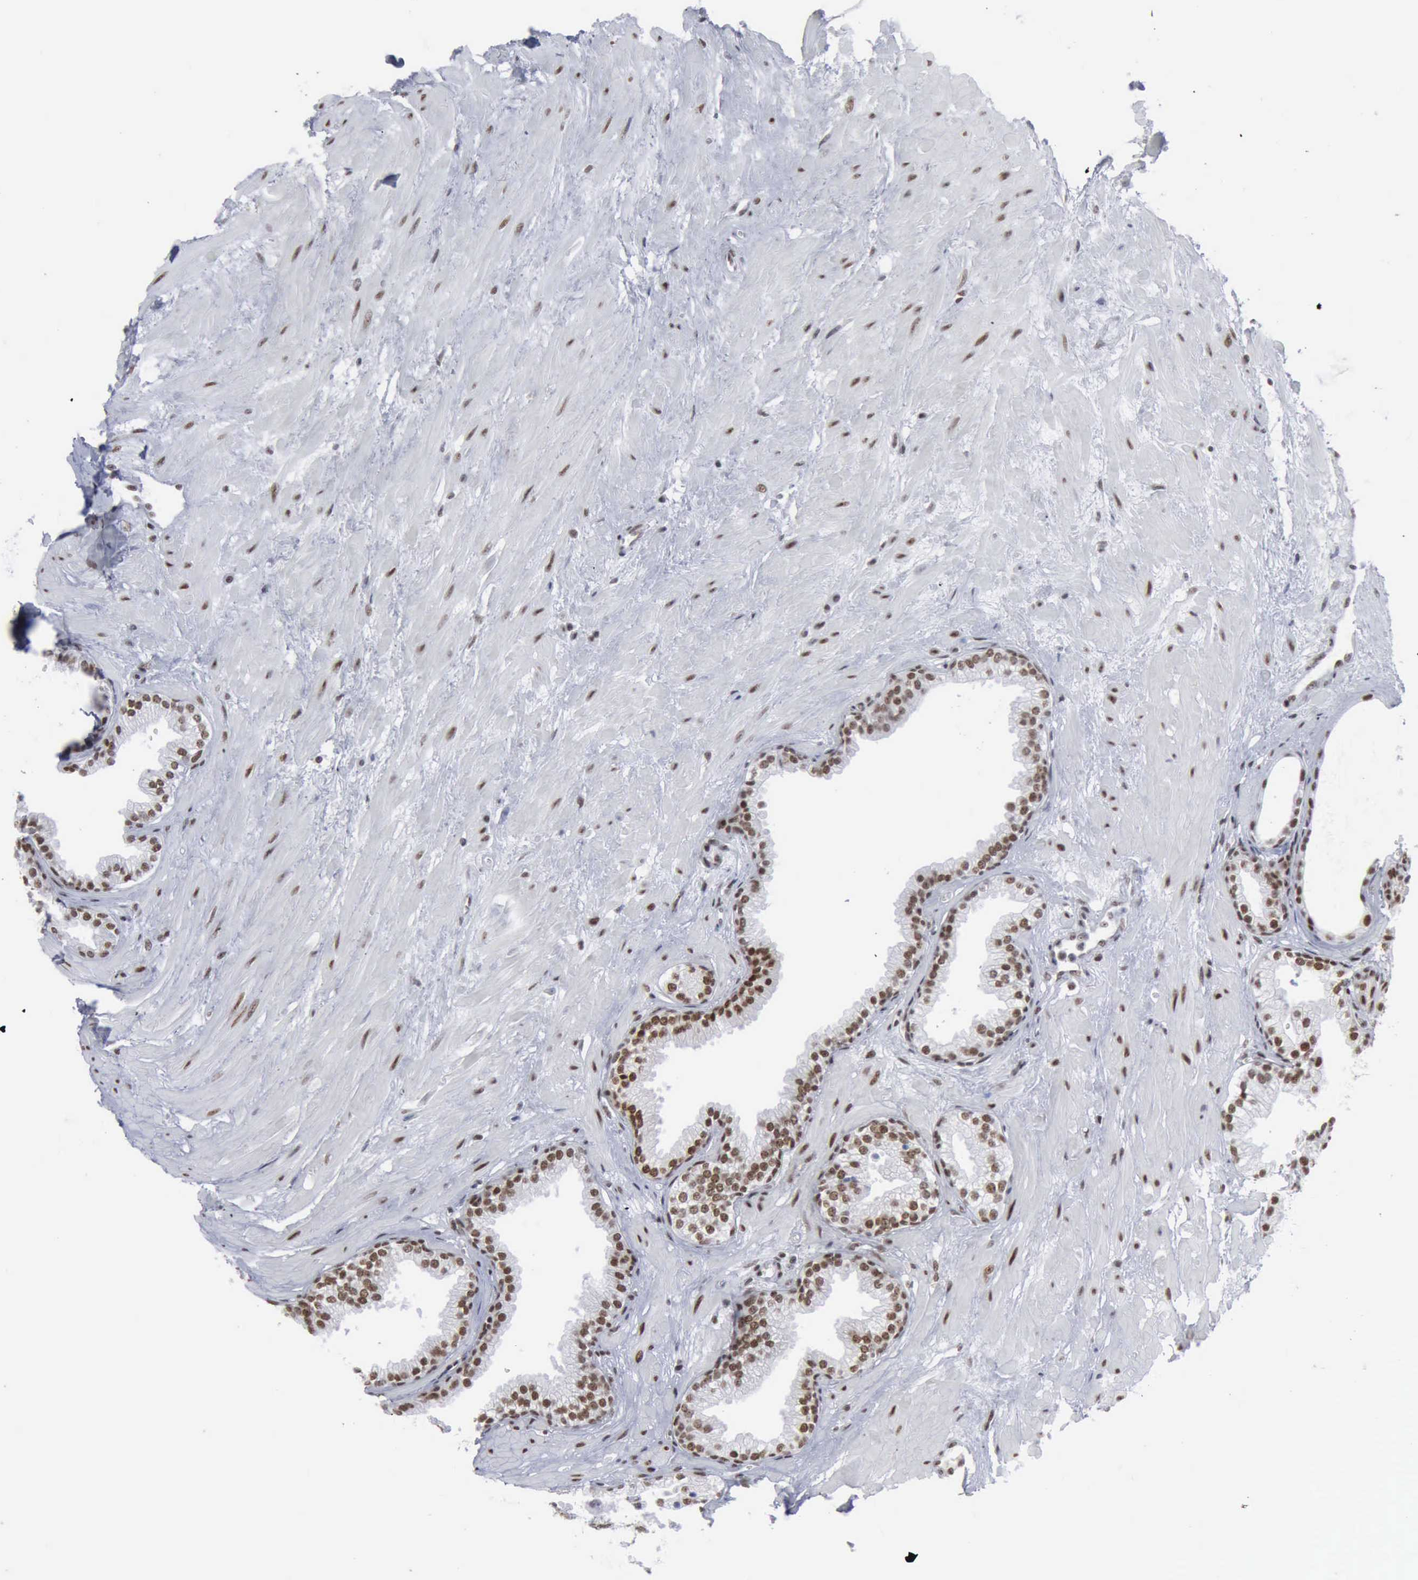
{"staining": {"intensity": "strong", "quantity": ">75%", "location": "nuclear"}, "tissue": "prostate", "cell_type": "Glandular cells", "image_type": "normal", "snomed": [{"axis": "morphology", "description": "Normal tissue, NOS"}, {"axis": "topography", "description": "Prostate"}], "caption": "Immunohistochemical staining of benign human prostate demonstrates high levels of strong nuclear staining in about >75% of glandular cells.", "gene": "XPA", "patient": {"sex": "male", "age": 64}}